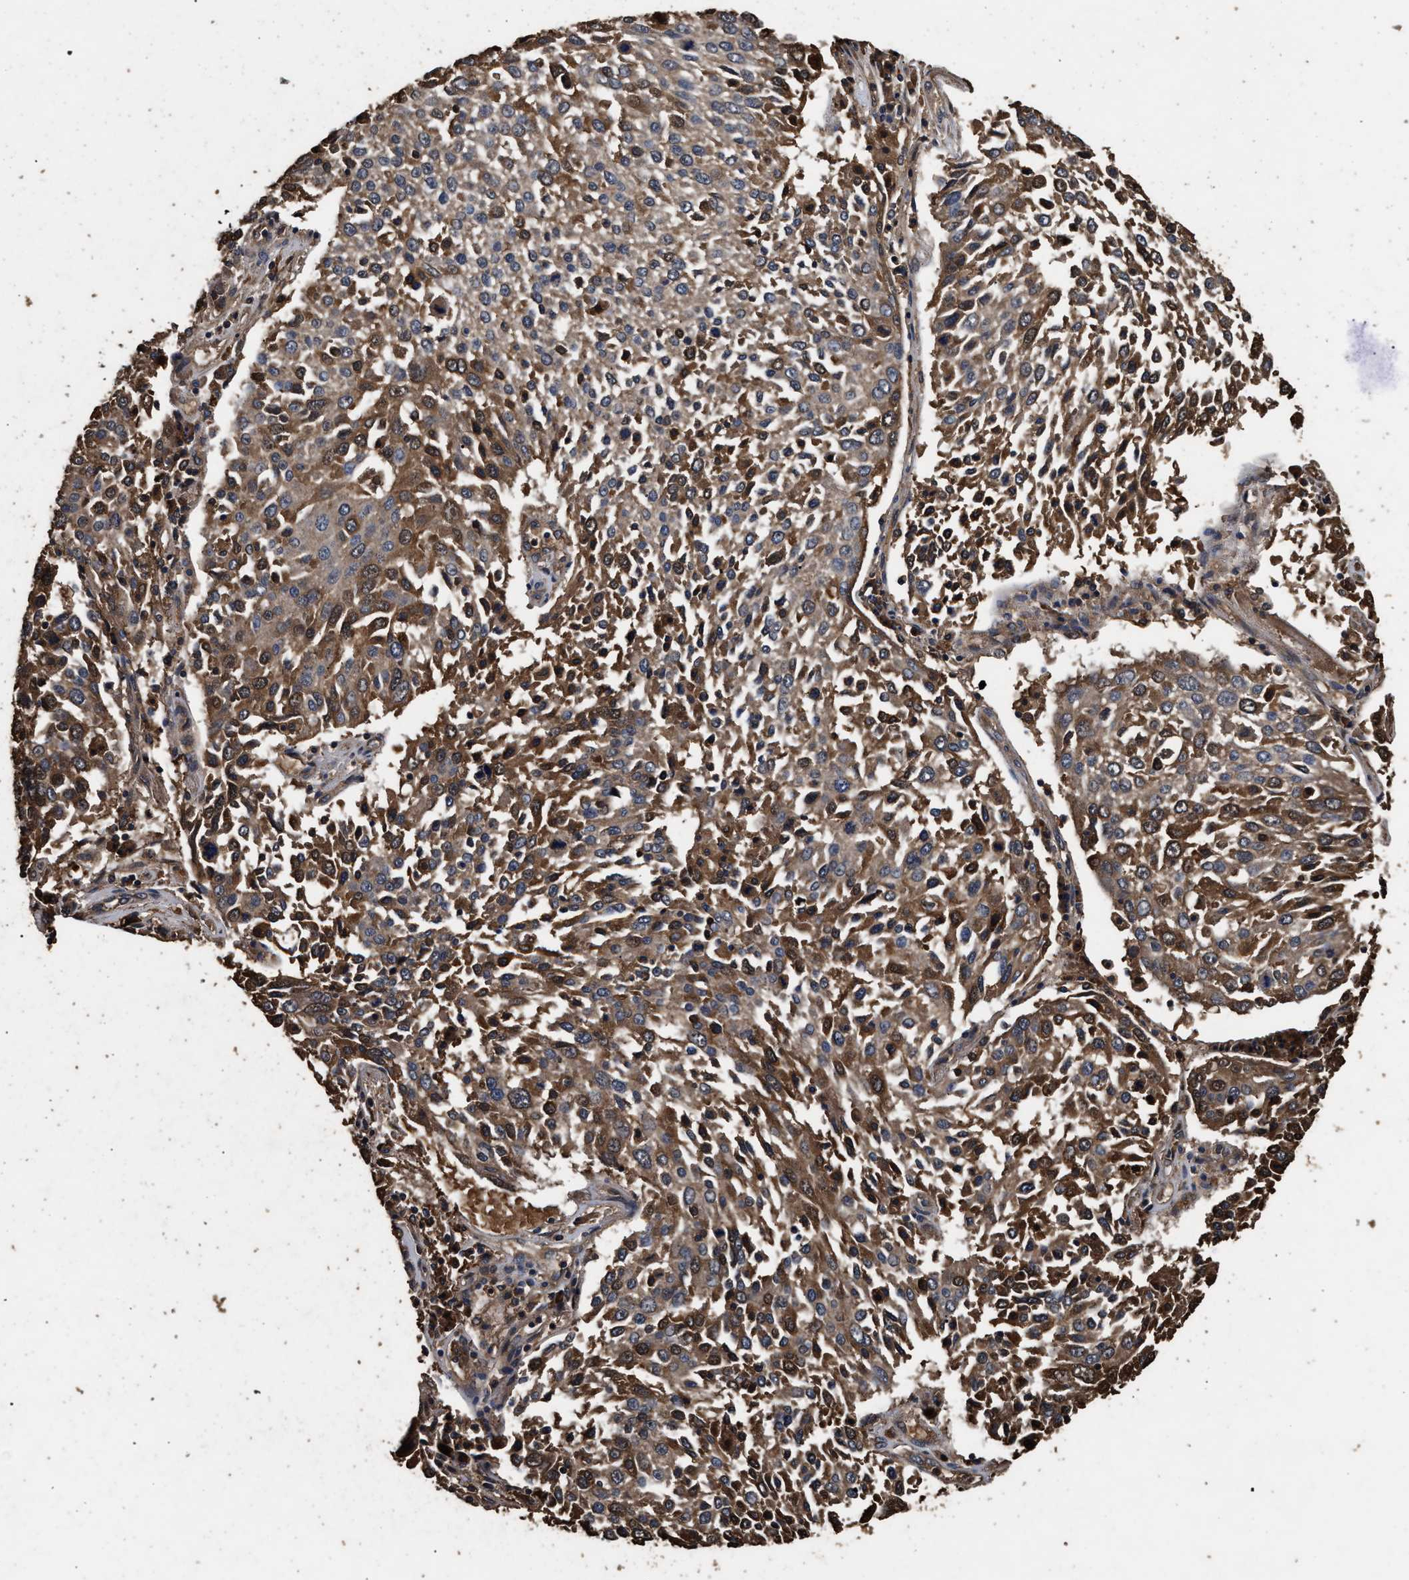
{"staining": {"intensity": "moderate", "quantity": ">75%", "location": "cytoplasmic/membranous"}, "tissue": "lung cancer", "cell_type": "Tumor cells", "image_type": "cancer", "snomed": [{"axis": "morphology", "description": "Squamous cell carcinoma, NOS"}, {"axis": "topography", "description": "Lung"}], "caption": "The photomicrograph demonstrates a brown stain indicating the presence of a protein in the cytoplasmic/membranous of tumor cells in lung cancer (squamous cell carcinoma).", "gene": "KYAT1", "patient": {"sex": "male", "age": 65}}